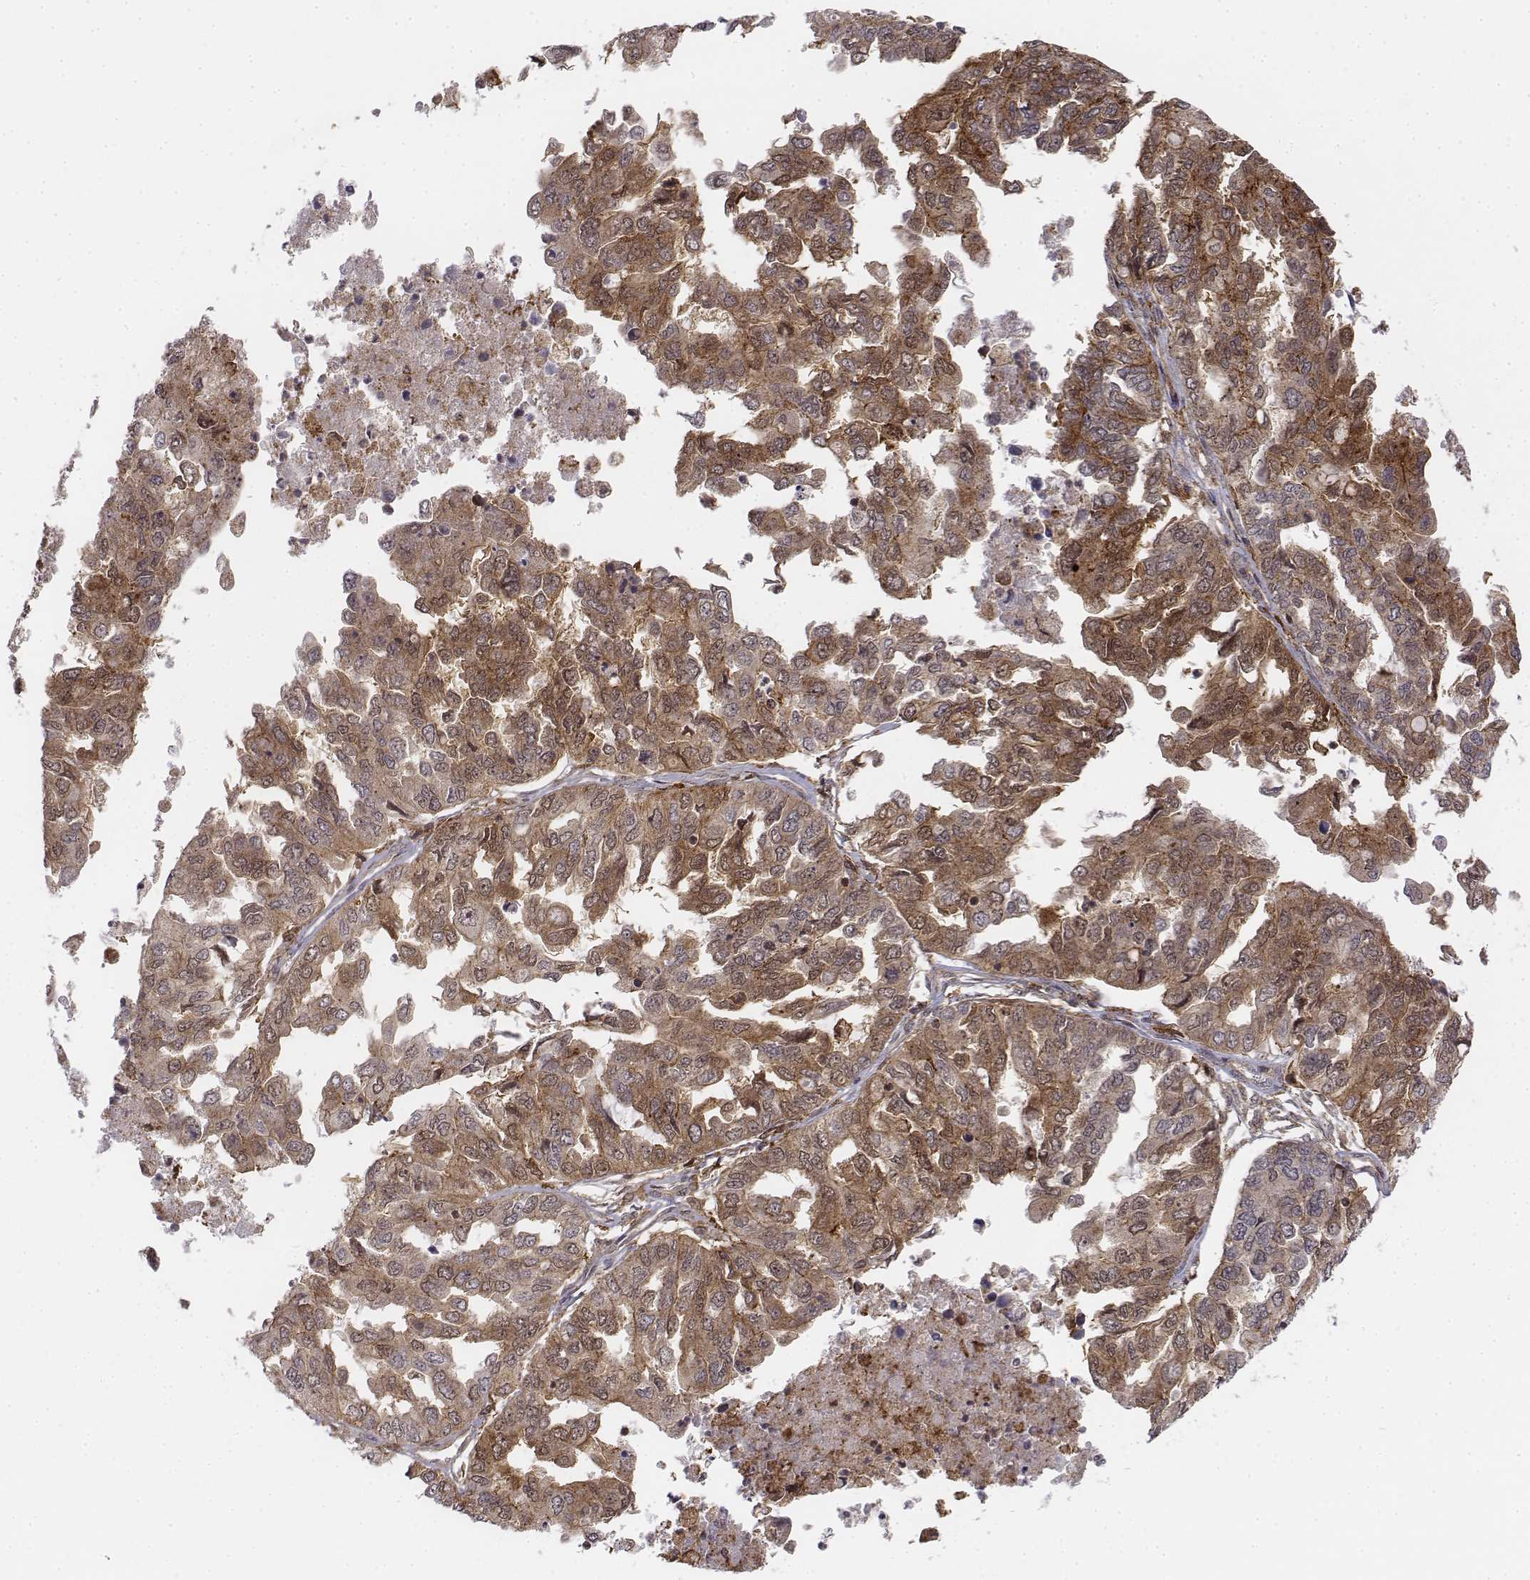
{"staining": {"intensity": "moderate", "quantity": ">75%", "location": "cytoplasmic/membranous"}, "tissue": "ovarian cancer", "cell_type": "Tumor cells", "image_type": "cancer", "snomed": [{"axis": "morphology", "description": "Cystadenocarcinoma, serous, NOS"}, {"axis": "topography", "description": "Ovary"}], "caption": "Brown immunohistochemical staining in human ovarian cancer reveals moderate cytoplasmic/membranous staining in about >75% of tumor cells. (DAB IHC with brightfield microscopy, high magnification).", "gene": "ZFYVE19", "patient": {"sex": "female", "age": 53}}